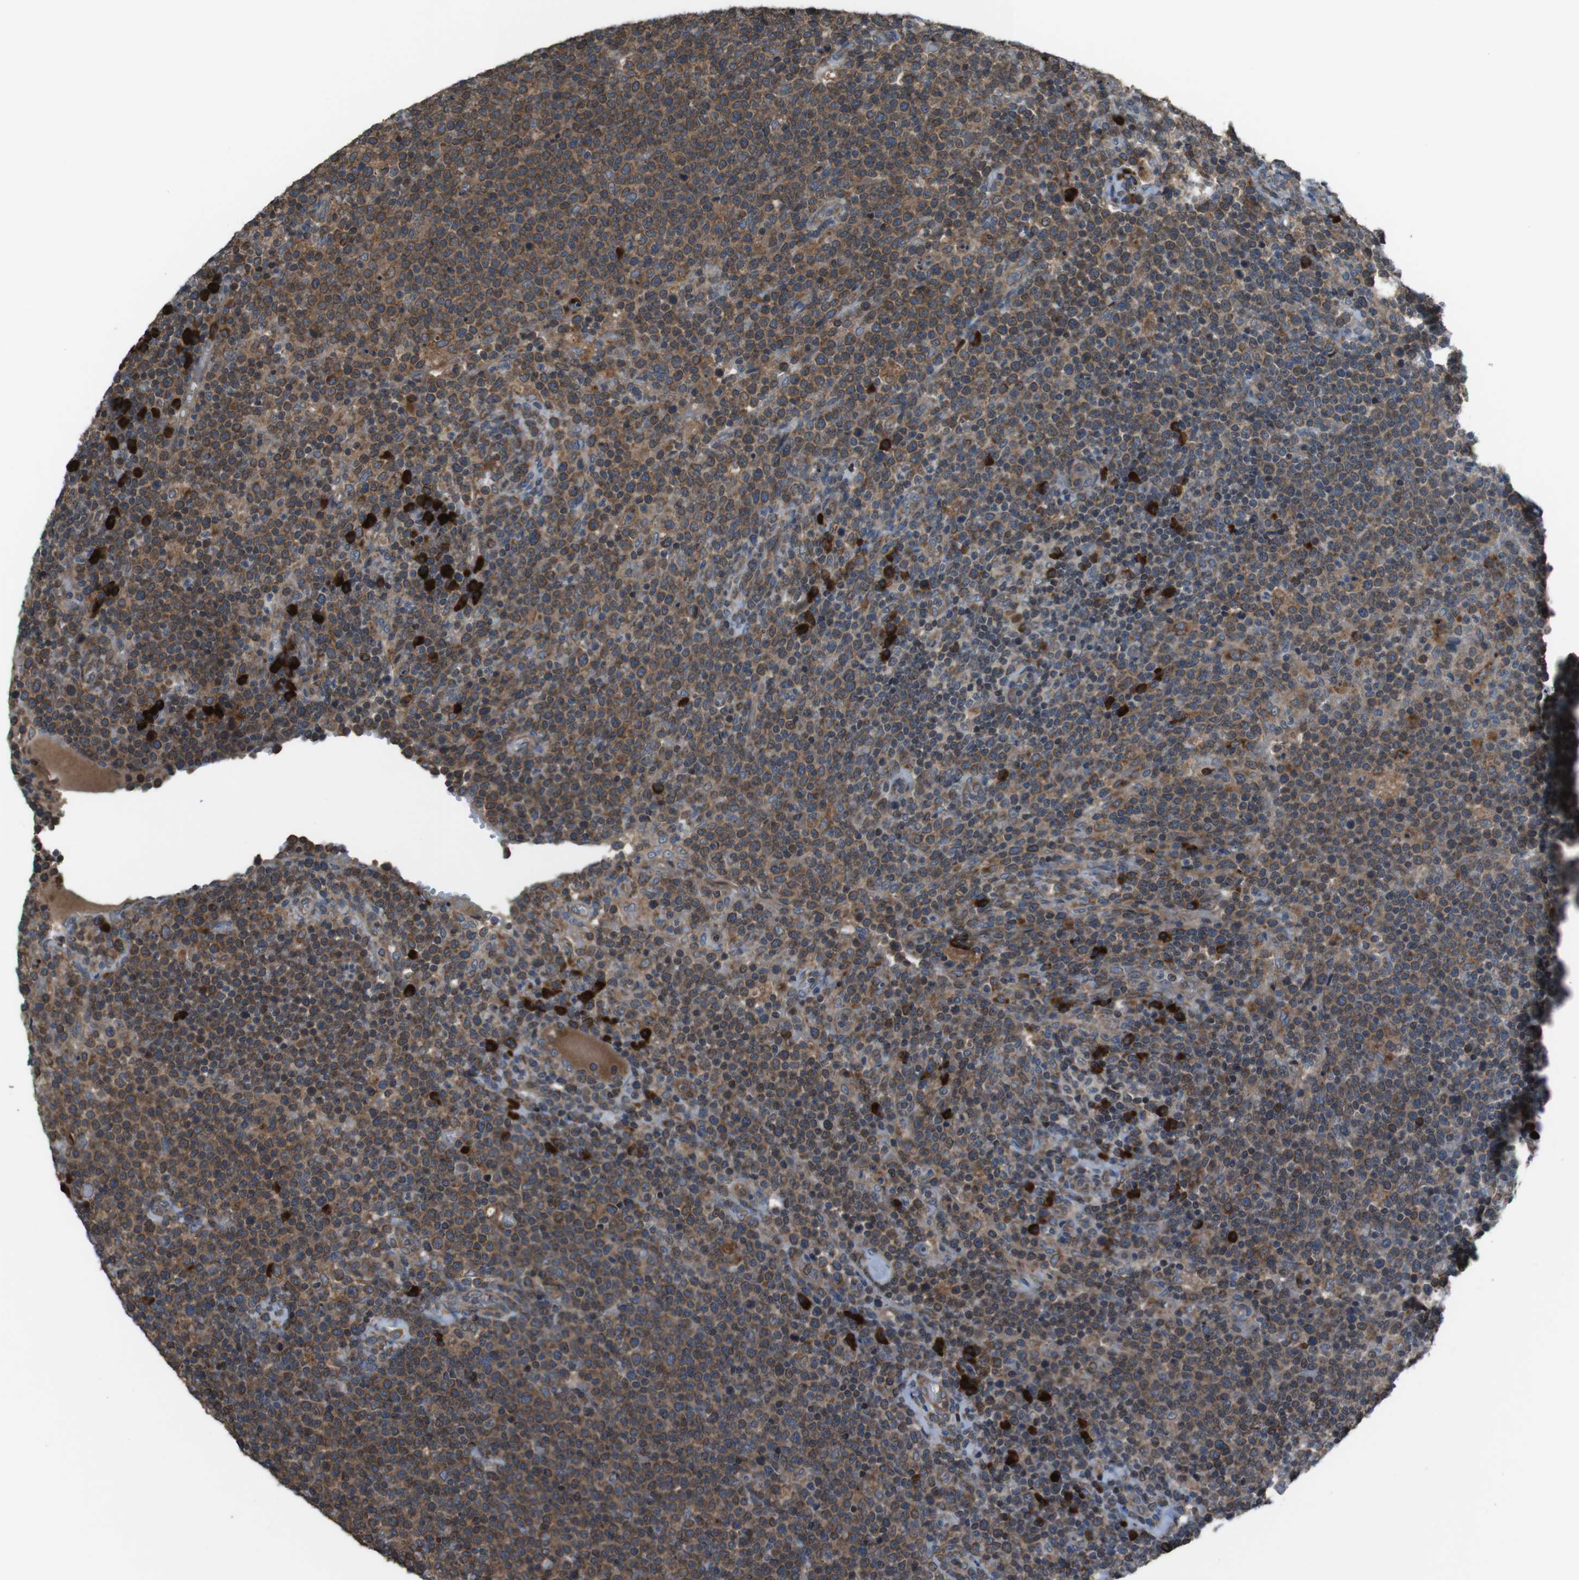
{"staining": {"intensity": "moderate", "quantity": ">75%", "location": "cytoplasmic/membranous"}, "tissue": "lymphoma", "cell_type": "Tumor cells", "image_type": "cancer", "snomed": [{"axis": "morphology", "description": "Malignant lymphoma, non-Hodgkin's type, High grade"}, {"axis": "topography", "description": "Lymph node"}], "caption": "Human lymphoma stained with a brown dye shows moderate cytoplasmic/membranous positive expression in approximately >75% of tumor cells.", "gene": "SSR3", "patient": {"sex": "male", "age": 61}}